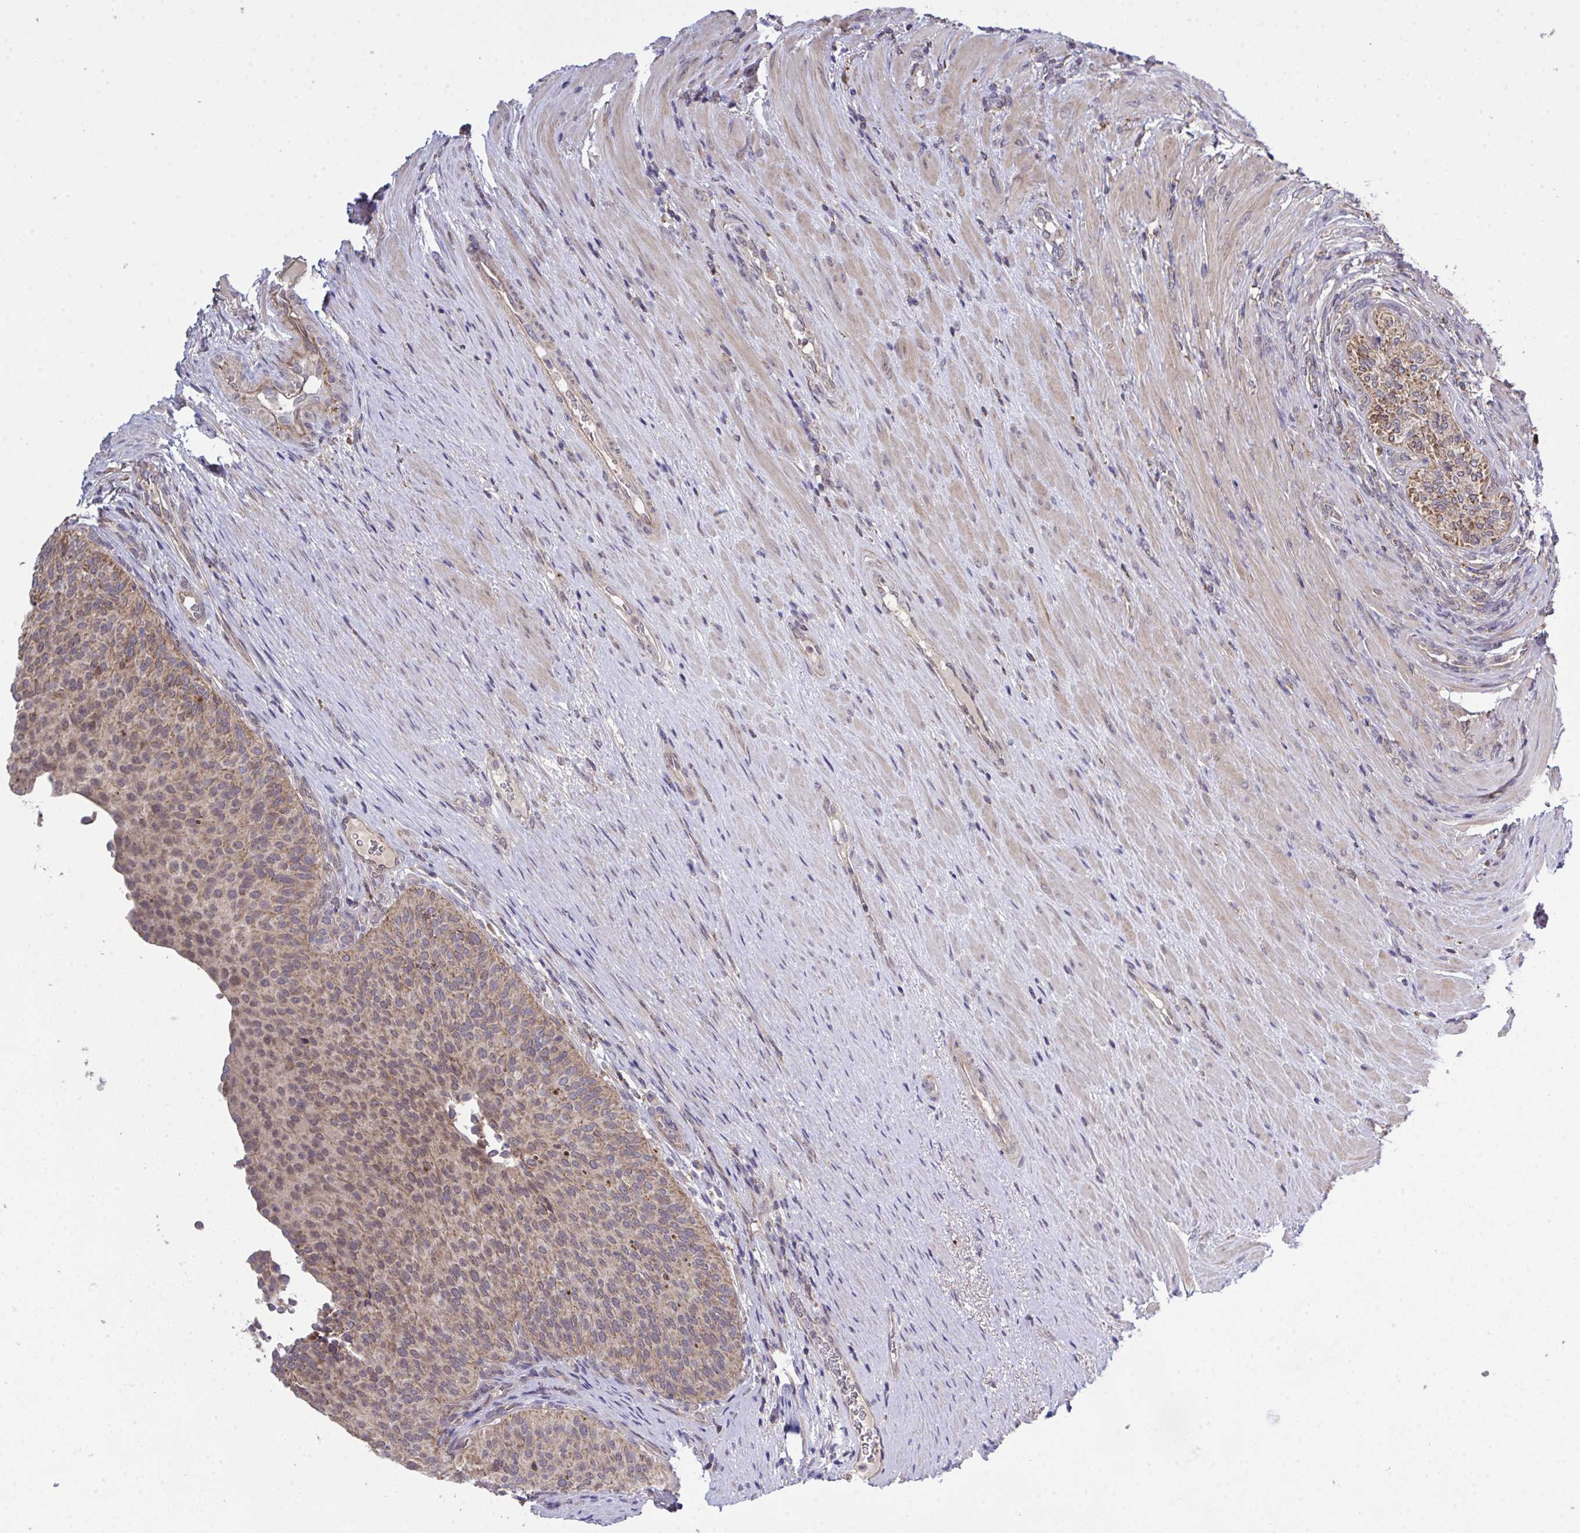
{"staining": {"intensity": "moderate", "quantity": "25%-75%", "location": "cytoplasmic/membranous"}, "tissue": "urinary bladder", "cell_type": "Urothelial cells", "image_type": "normal", "snomed": [{"axis": "morphology", "description": "Normal tissue, NOS"}, {"axis": "topography", "description": "Urinary bladder"}, {"axis": "topography", "description": "Prostate"}], "caption": "DAB (3,3'-diaminobenzidine) immunohistochemical staining of normal human urinary bladder shows moderate cytoplasmic/membranous protein staining in about 25%-75% of urothelial cells. The staining was performed using DAB (3,3'-diaminobenzidine), with brown indicating positive protein expression. Nuclei are stained blue with hematoxylin.", "gene": "PPM1H", "patient": {"sex": "male", "age": 77}}